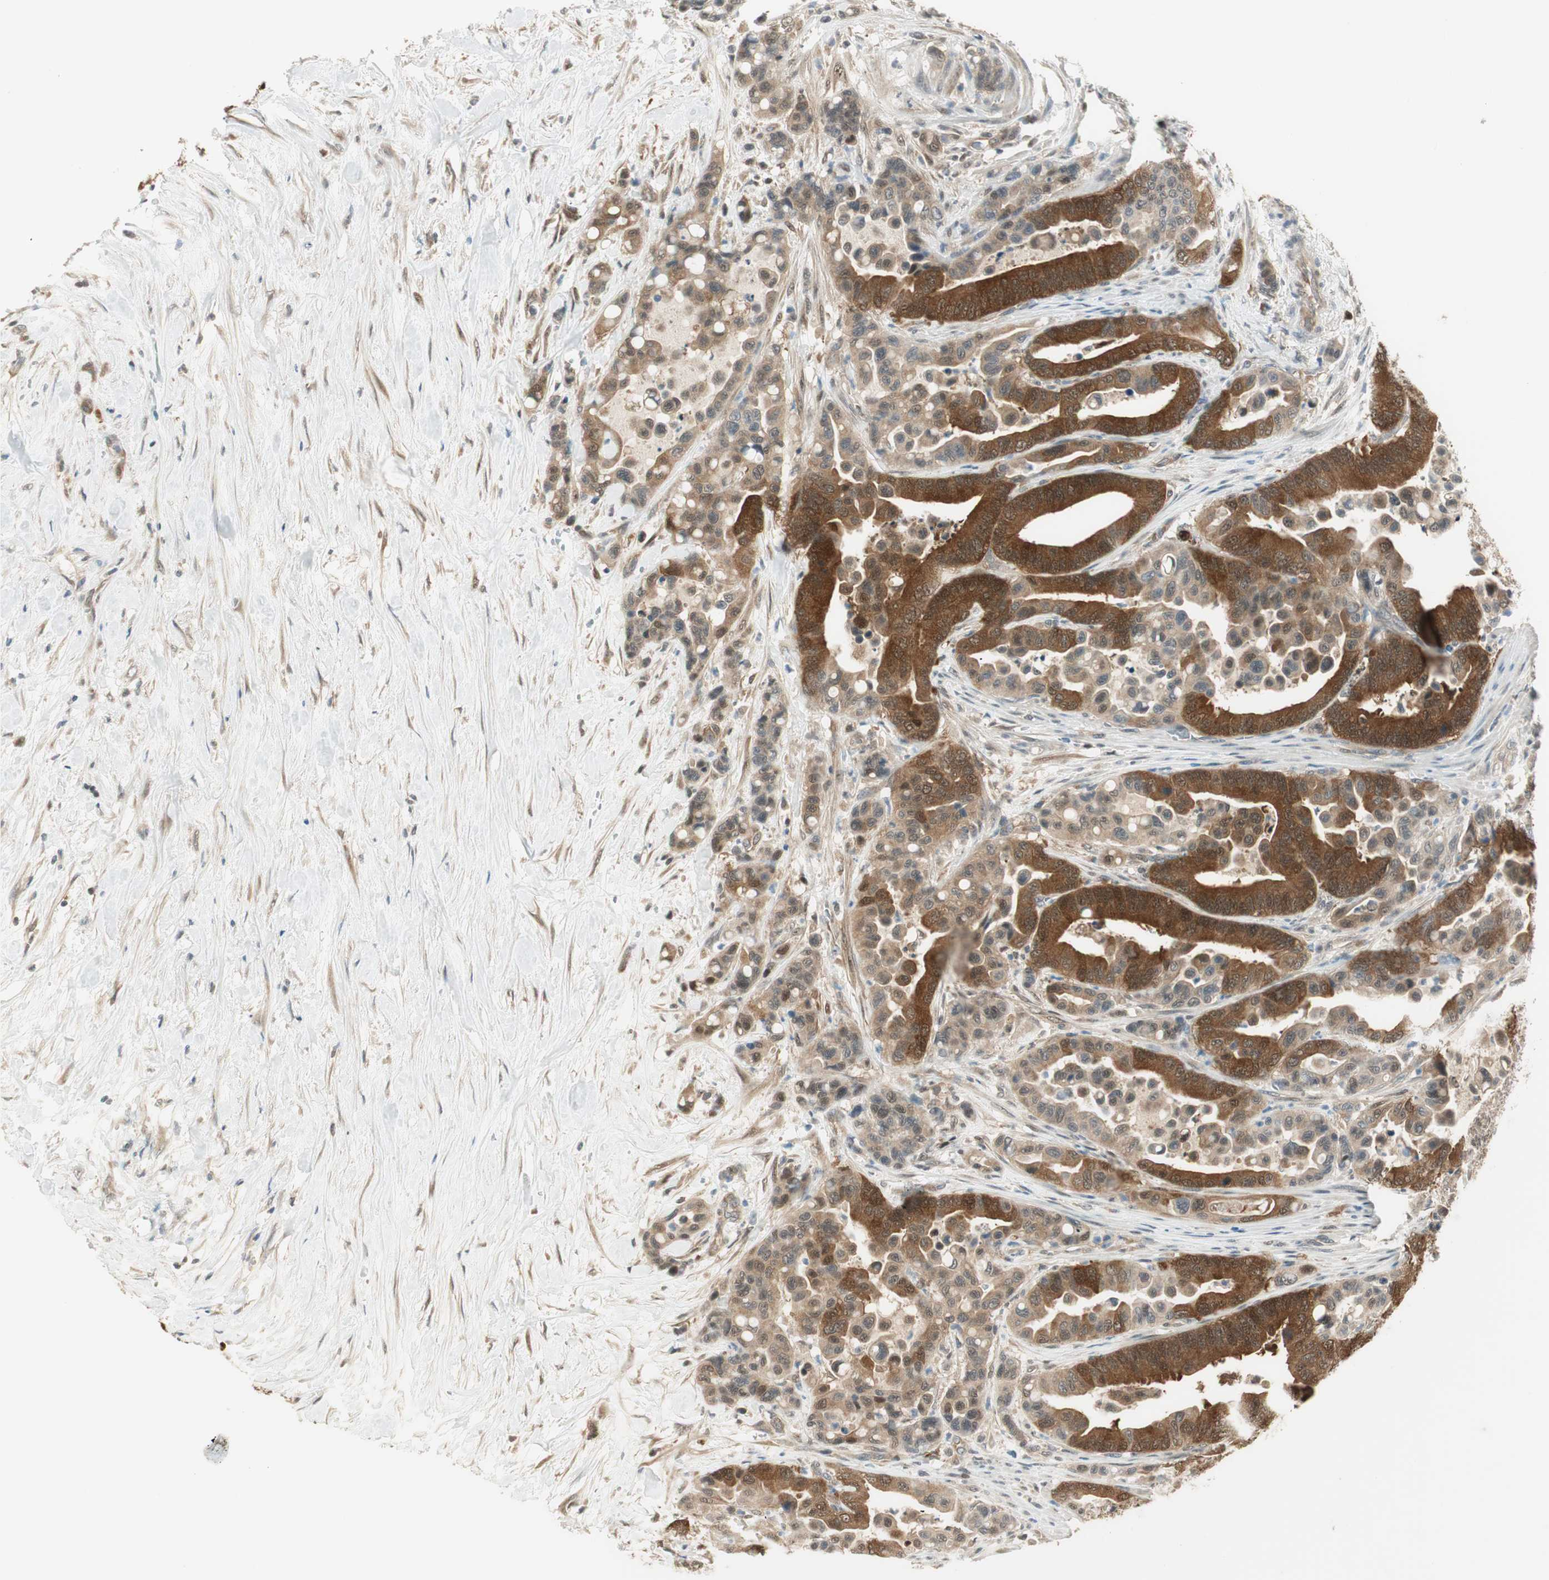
{"staining": {"intensity": "moderate", "quantity": "25%-75%", "location": "cytoplasmic/membranous"}, "tissue": "colorectal cancer", "cell_type": "Tumor cells", "image_type": "cancer", "snomed": [{"axis": "morphology", "description": "Normal tissue, NOS"}, {"axis": "morphology", "description": "Adenocarcinoma, NOS"}, {"axis": "topography", "description": "Colon"}], "caption": "Protein expression analysis of human colorectal cancer reveals moderate cytoplasmic/membranous expression in about 25%-75% of tumor cells. (DAB (3,3'-diaminobenzidine) = brown stain, brightfield microscopy at high magnification).", "gene": "IPO5", "patient": {"sex": "male", "age": 82}}